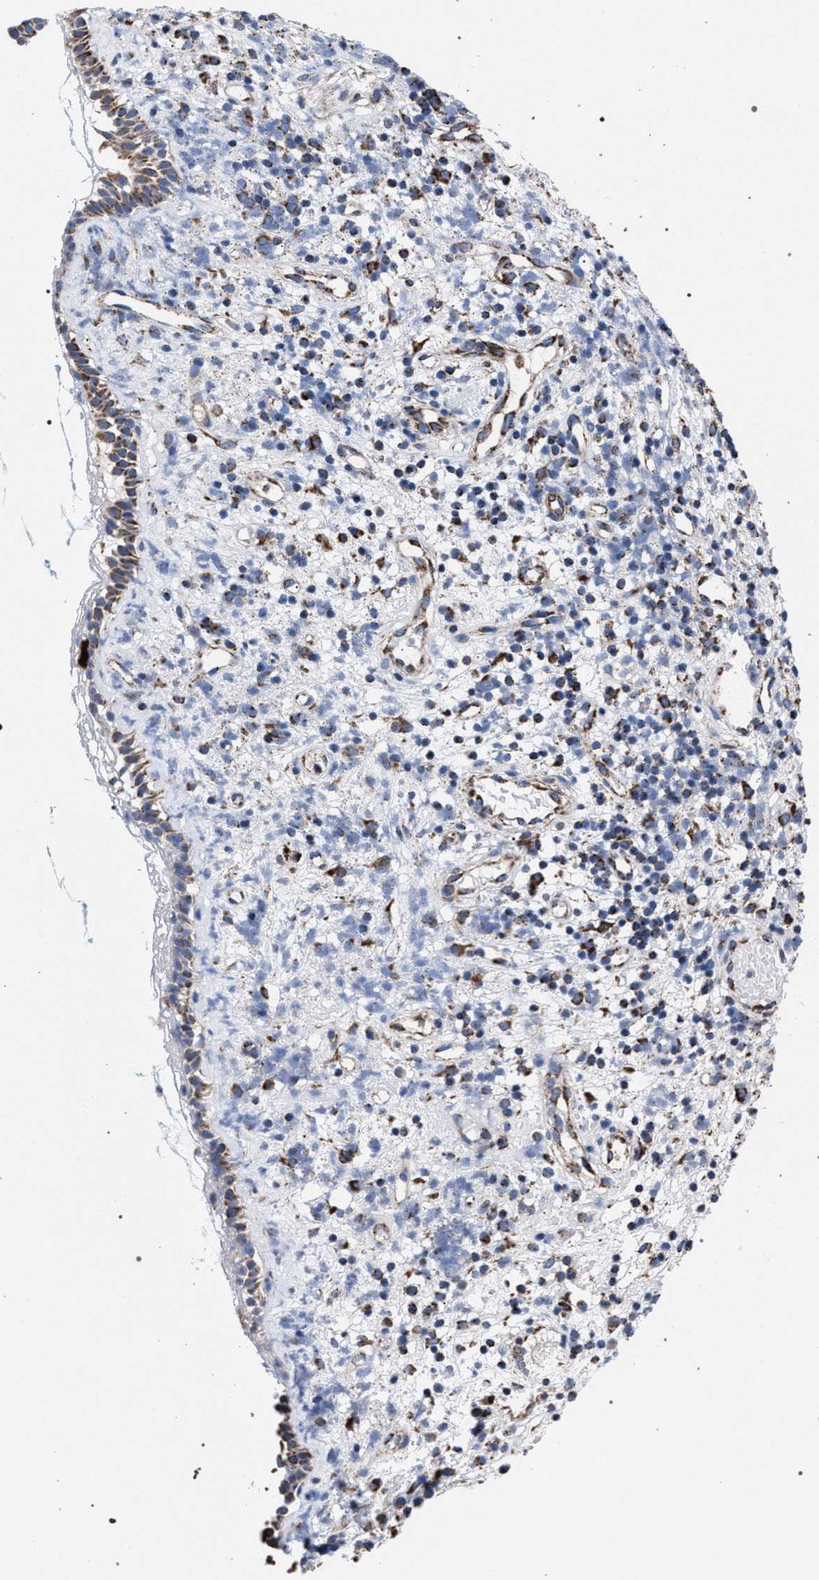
{"staining": {"intensity": "moderate", "quantity": ">75%", "location": "cytoplasmic/membranous"}, "tissue": "nasopharynx", "cell_type": "Respiratory epithelial cells", "image_type": "normal", "snomed": [{"axis": "morphology", "description": "Normal tissue, NOS"}, {"axis": "morphology", "description": "Basal cell carcinoma"}, {"axis": "topography", "description": "Cartilage tissue"}, {"axis": "topography", "description": "Nasopharynx"}, {"axis": "topography", "description": "Oral tissue"}], "caption": "Protein expression by immunohistochemistry (IHC) shows moderate cytoplasmic/membranous positivity in approximately >75% of respiratory epithelial cells in unremarkable nasopharynx.", "gene": "ACADS", "patient": {"sex": "female", "age": 77}}